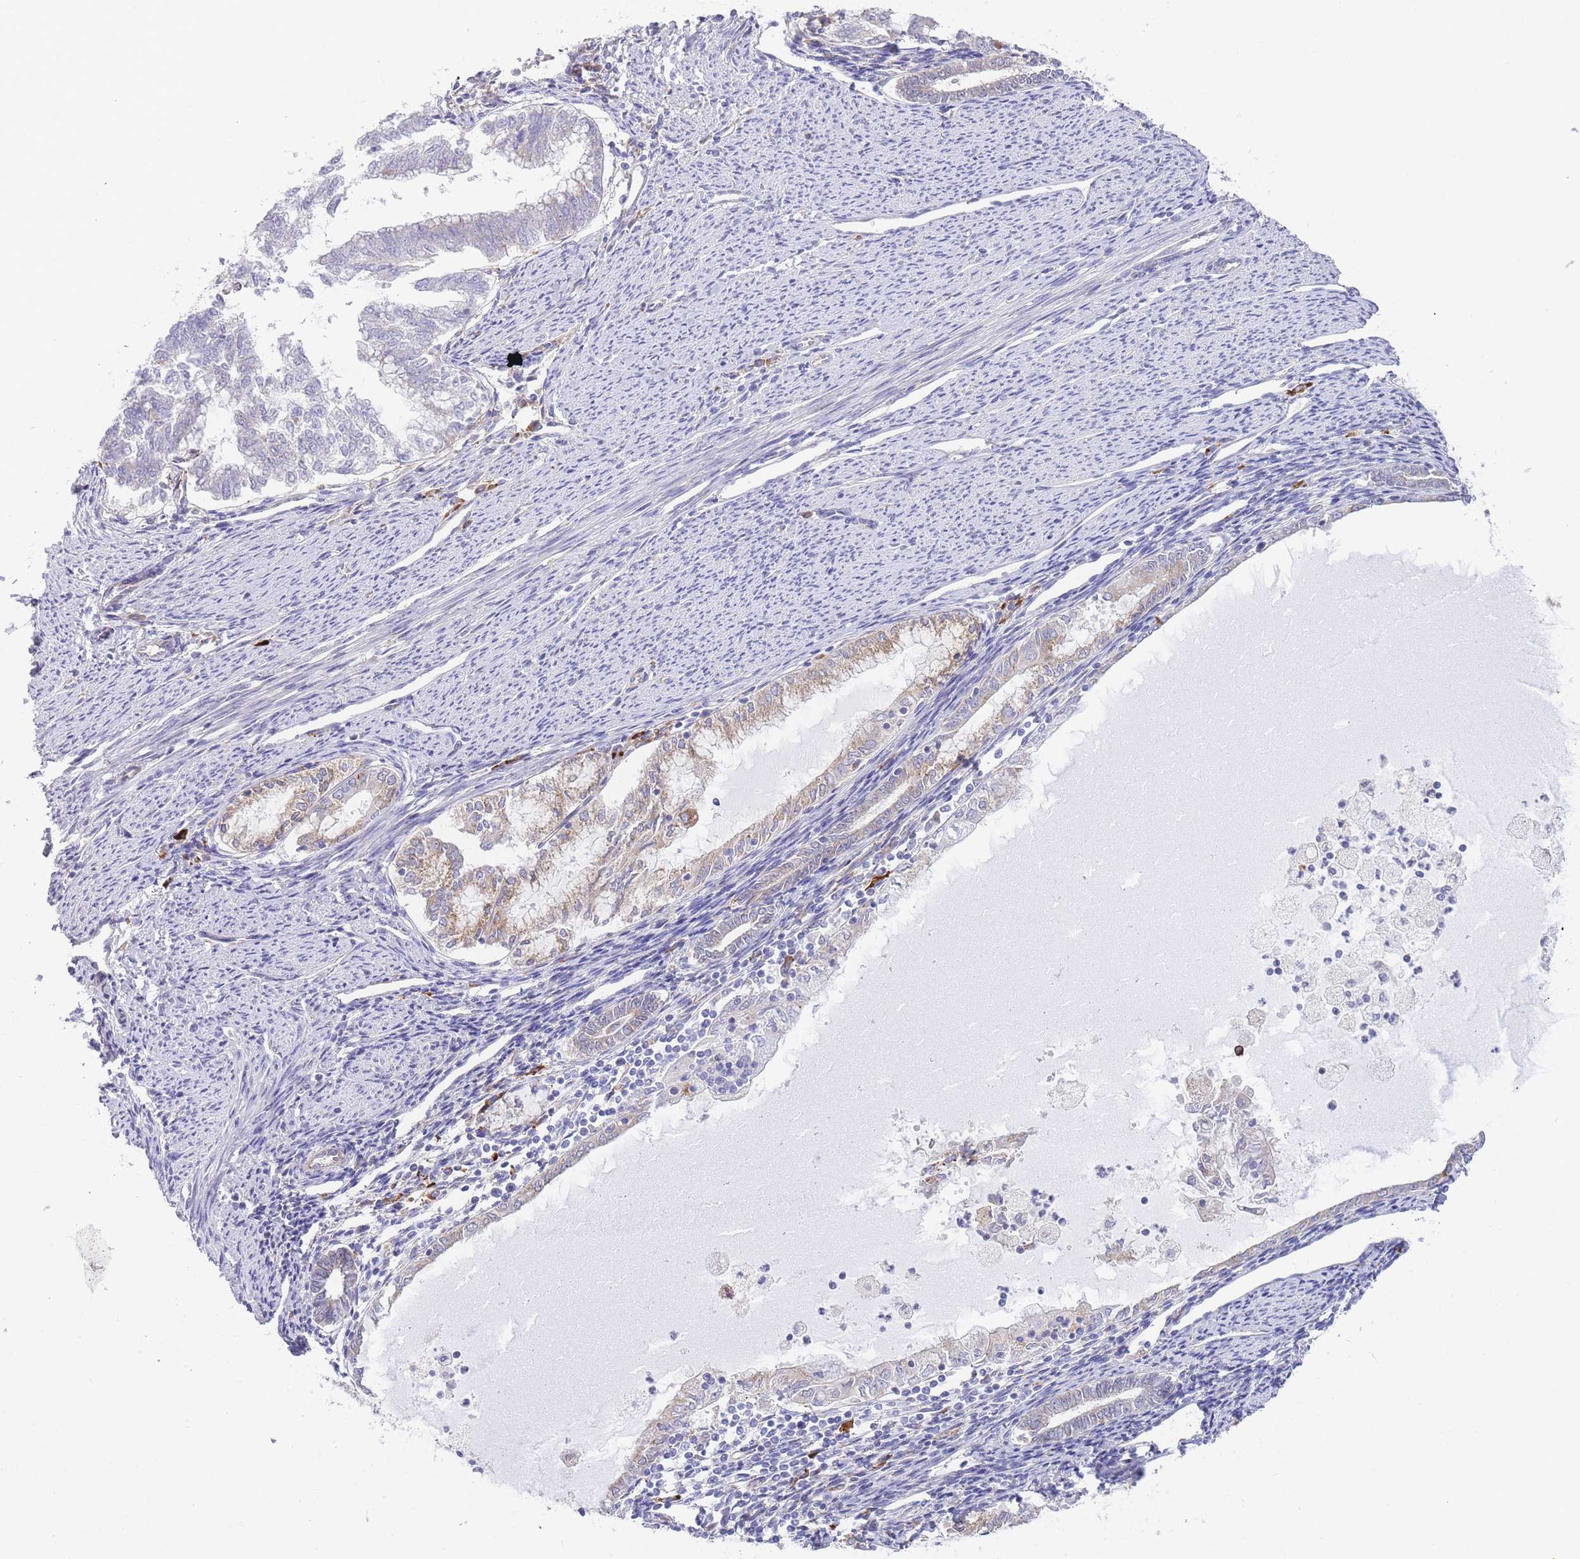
{"staining": {"intensity": "weak", "quantity": "<25%", "location": "cytoplasmic/membranous"}, "tissue": "endometrial cancer", "cell_type": "Tumor cells", "image_type": "cancer", "snomed": [{"axis": "morphology", "description": "Adenocarcinoma, NOS"}, {"axis": "topography", "description": "Endometrium"}], "caption": "Immunohistochemistry (IHC) of human endometrial cancer (adenocarcinoma) shows no staining in tumor cells.", "gene": "ZNF510", "patient": {"sex": "female", "age": 79}}